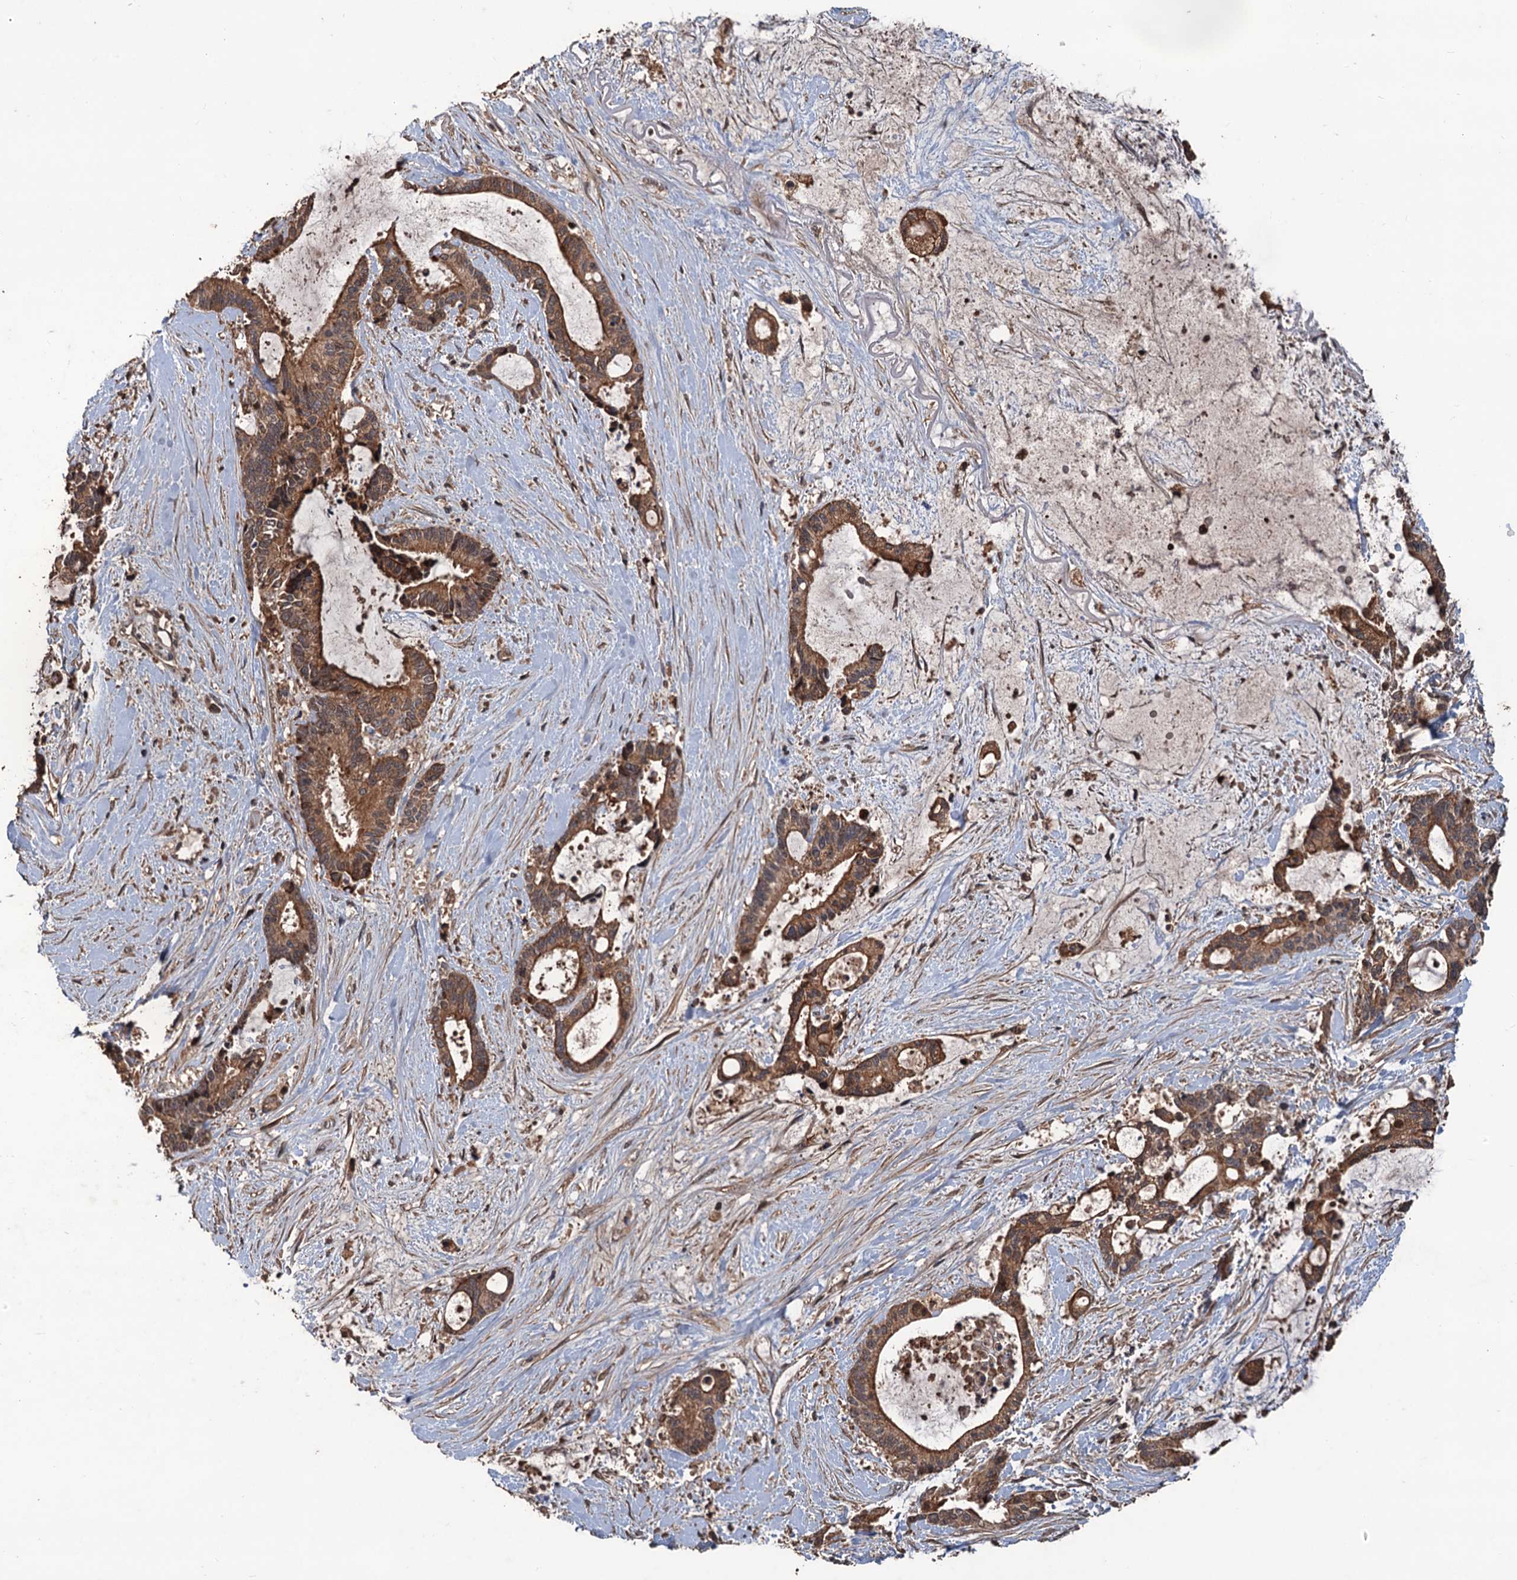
{"staining": {"intensity": "moderate", "quantity": ">75%", "location": "cytoplasmic/membranous"}, "tissue": "liver cancer", "cell_type": "Tumor cells", "image_type": "cancer", "snomed": [{"axis": "morphology", "description": "Normal tissue, NOS"}, {"axis": "morphology", "description": "Cholangiocarcinoma"}, {"axis": "topography", "description": "Liver"}, {"axis": "topography", "description": "Peripheral nerve tissue"}], "caption": "Moderate cytoplasmic/membranous positivity for a protein is appreciated in about >75% of tumor cells of liver cholangiocarcinoma using IHC.", "gene": "ZNF438", "patient": {"sex": "female", "age": 73}}